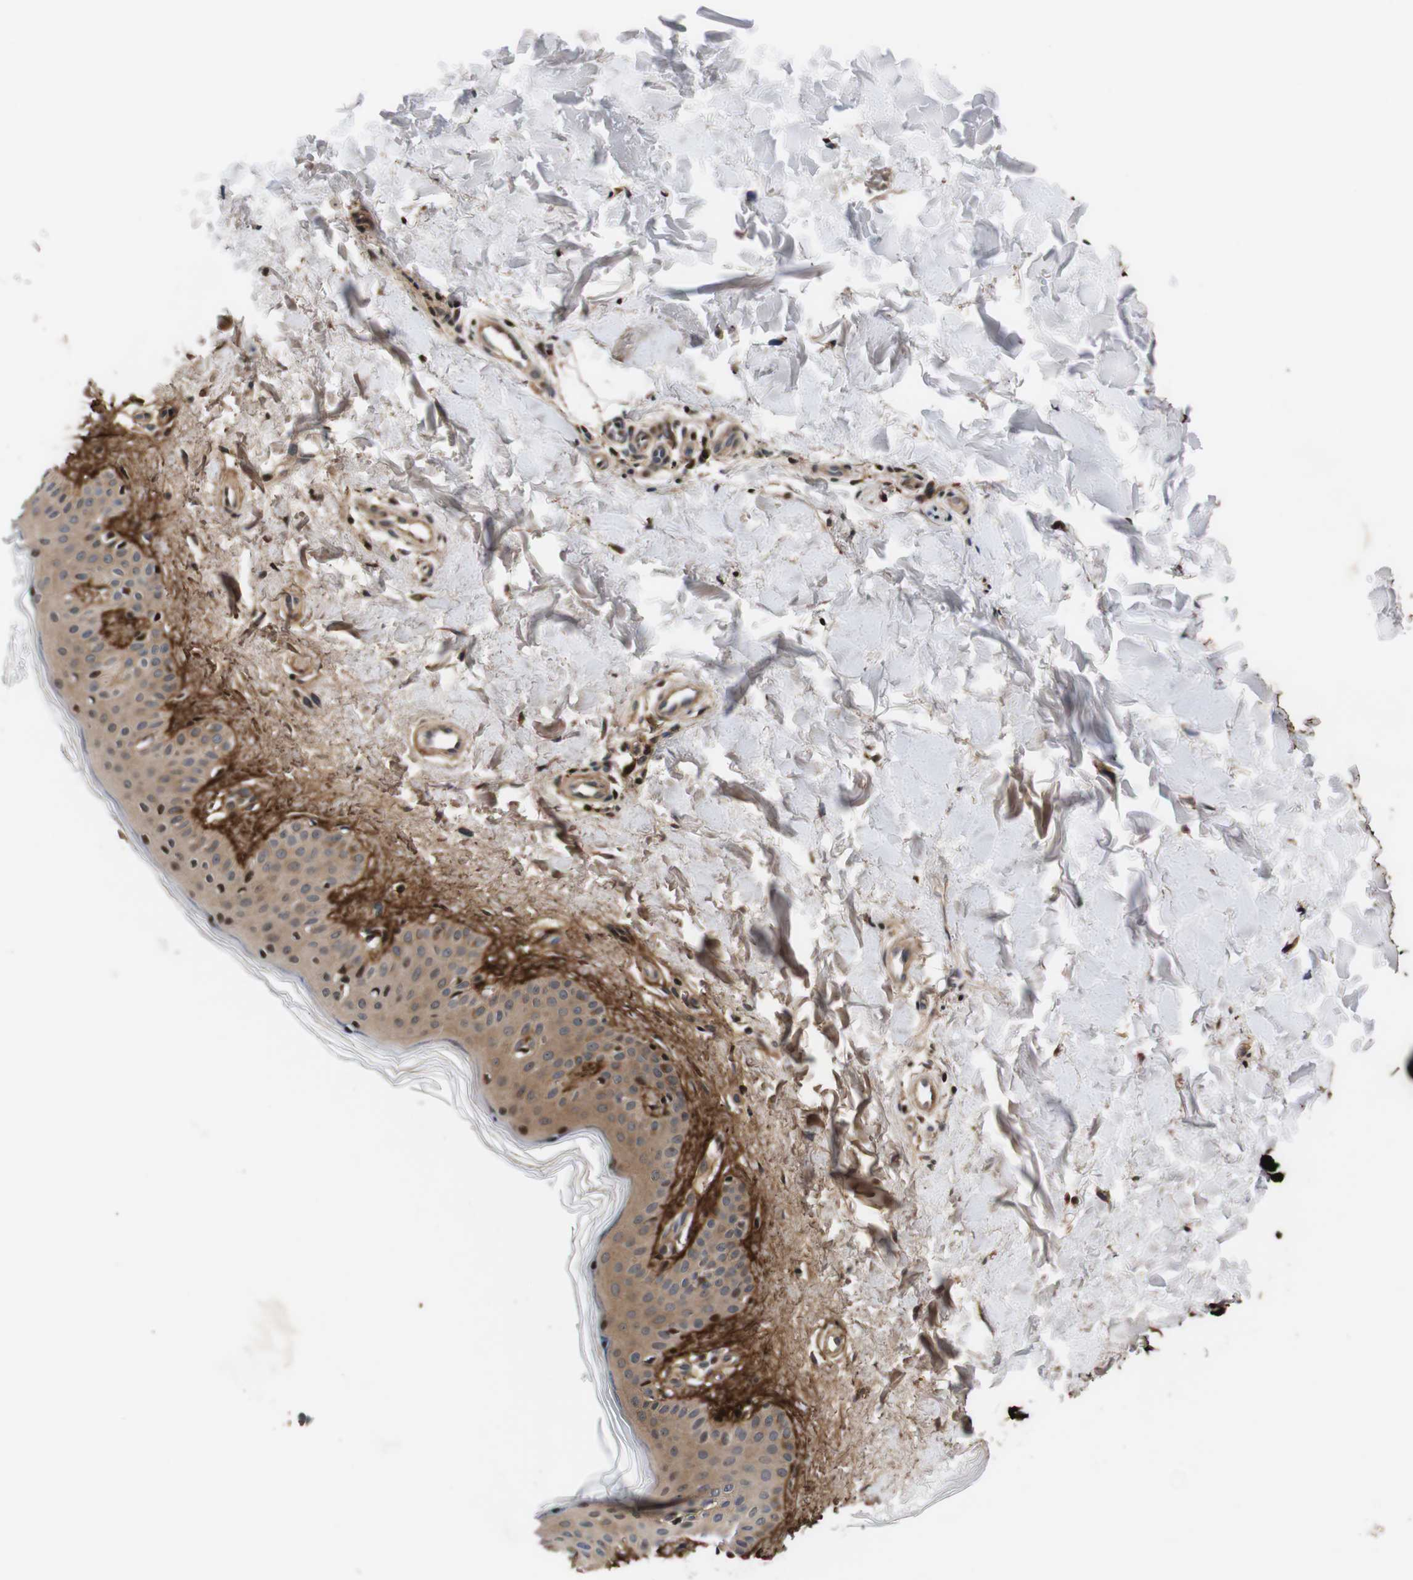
{"staining": {"intensity": "strong", "quantity": ">75%", "location": "cytoplasmic/membranous,nuclear"}, "tissue": "skin", "cell_type": "Fibroblasts", "image_type": "normal", "snomed": [{"axis": "morphology", "description": "Normal tissue, NOS"}, {"axis": "topography", "description": "Skin"}], "caption": "High-magnification brightfield microscopy of unremarkable skin stained with DAB (3,3'-diaminobenzidine) (brown) and counterstained with hematoxylin (blue). fibroblasts exhibit strong cytoplasmic/membranous,nuclear expression is seen in about>75% of cells. The protein of interest is stained brown, and the nuclei are stained in blue (DAB (3,3'-diaminobenzidine) IHC with brightfield microscopy, high magnification).", "gene": "LRP4", "patient": {"sex": "male", "age": 67}}